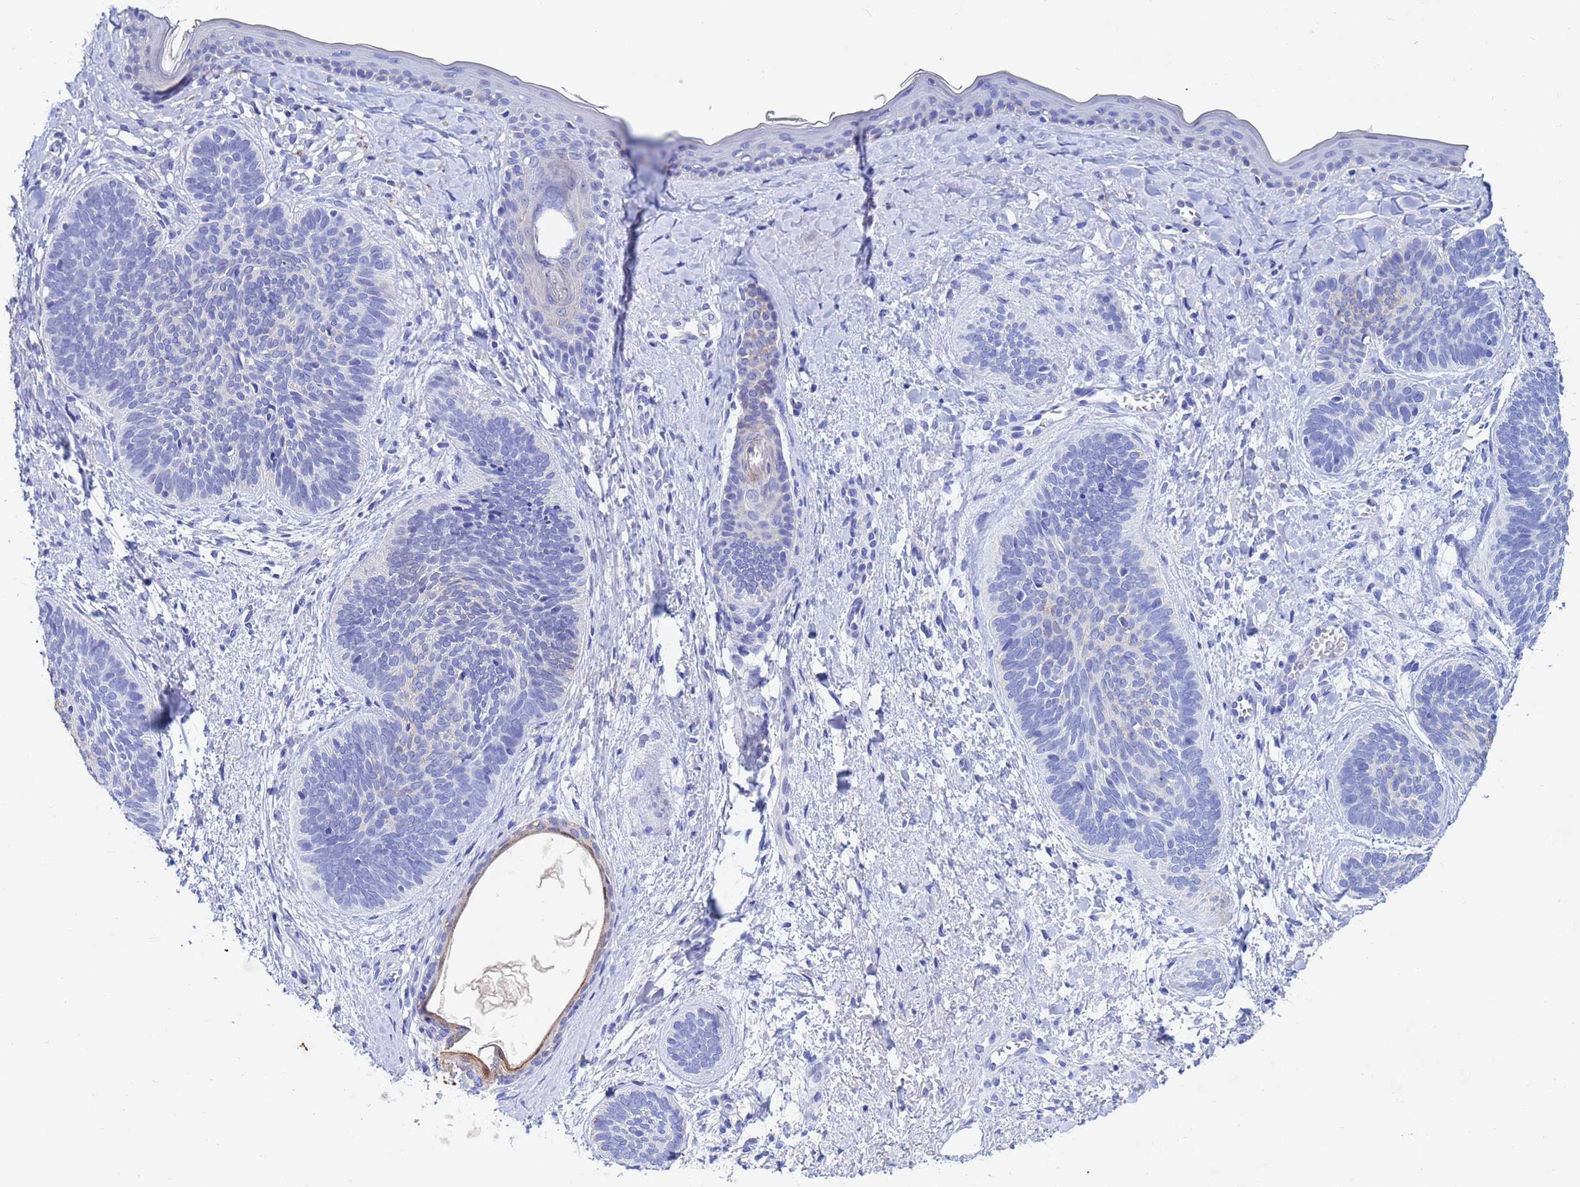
{"staining": {"intensity": "negative", "quantity": "none", "location": "none"}, "tissue": "skin cancer", "cell_type": "Tumor cells", "image_type": "cancer", "snomed": [{"axis": "morphology", "description": "Basal cell carcinoma"}, {"axis": "topography", "description": "Skin"}], "caption": "Immunohistochemical staining of skin cancer (basal cell carcinoma) displays no significant expression in tumor cells.", "gene": "CSTB", "patient": {"sex": "female", "age": 81}}